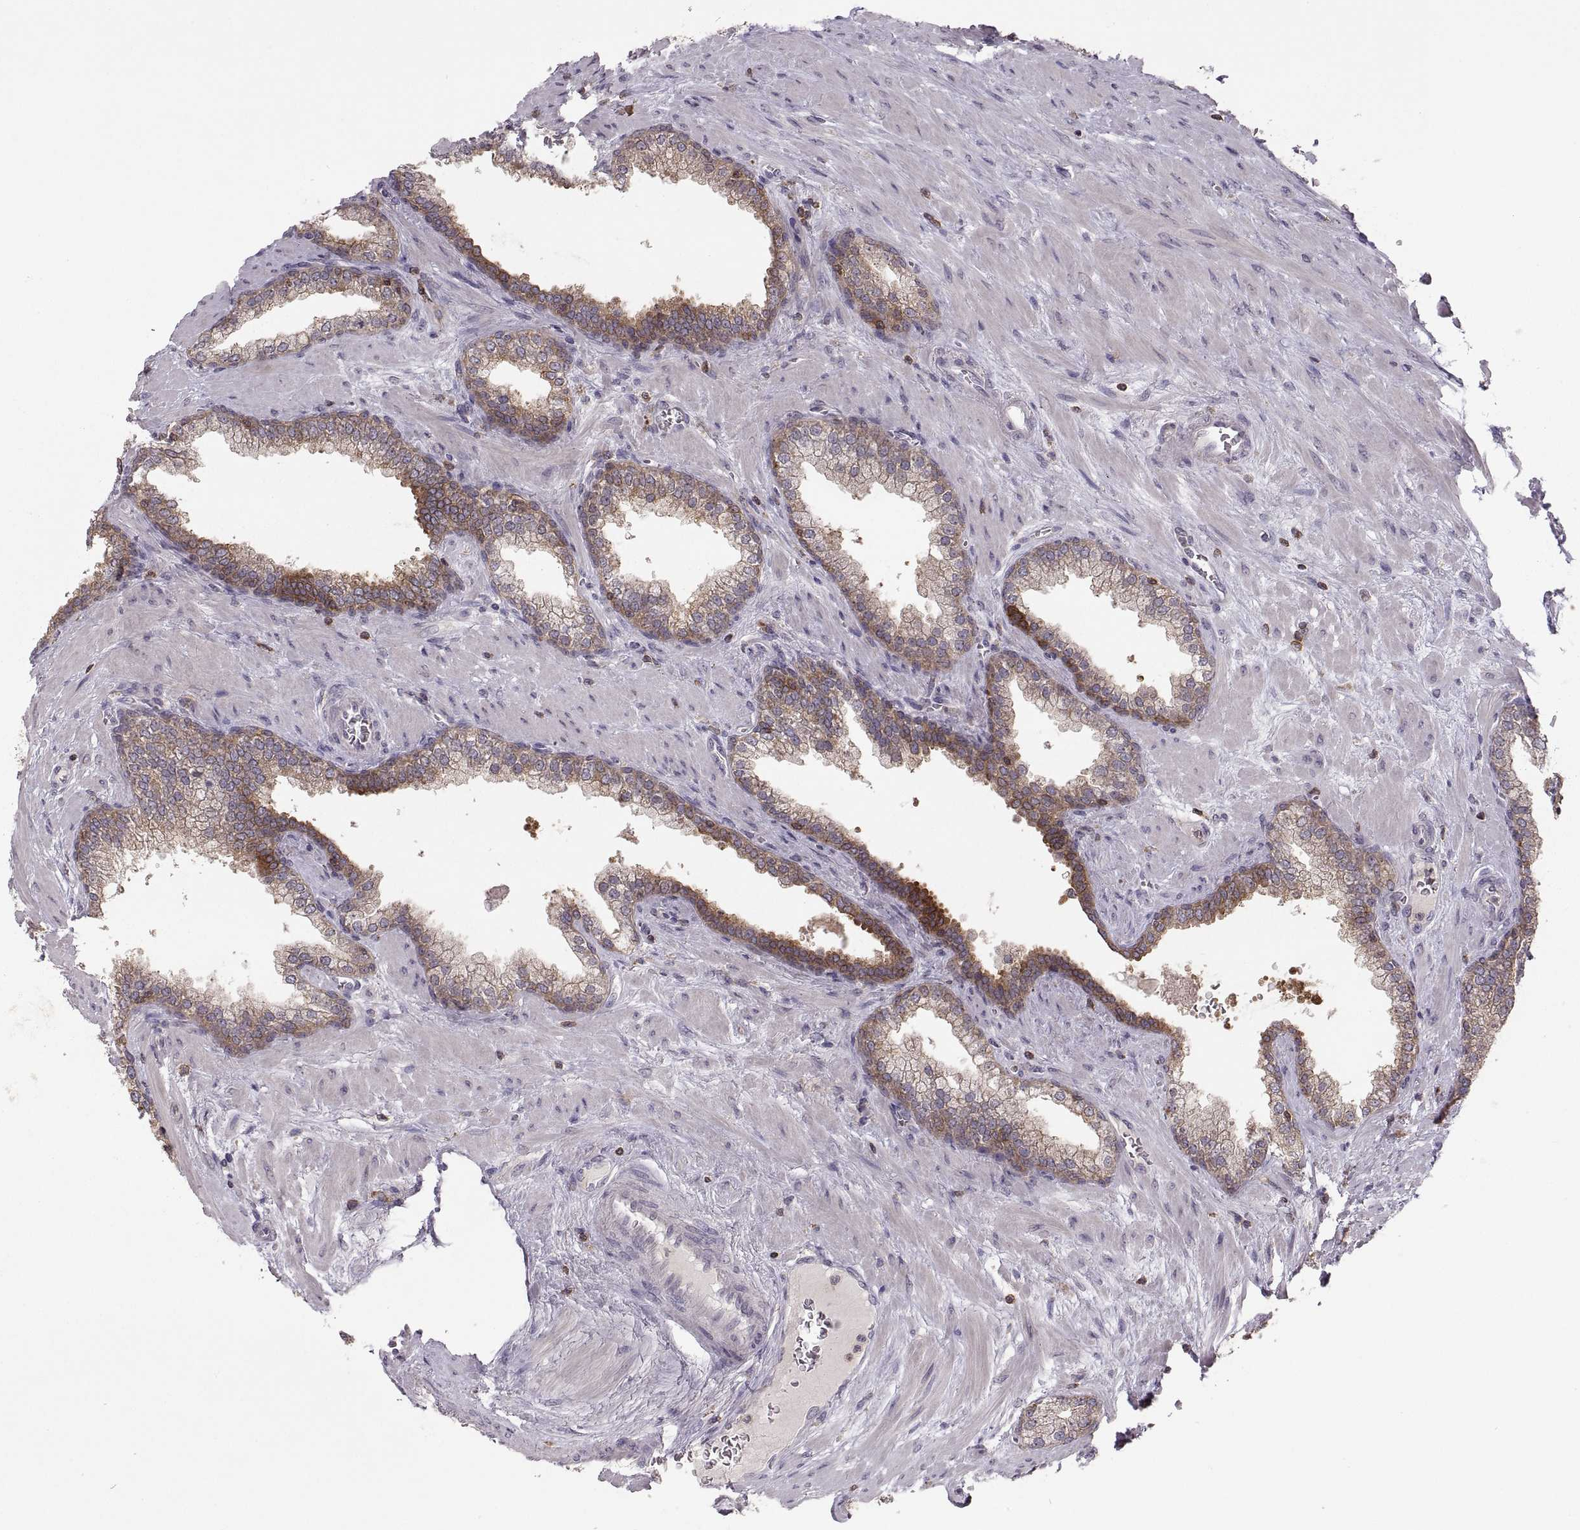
{"staining": {"intensity": "strong", "quantity": "<25%", "location": "cytoplasmic/membranous"}, "tissue": "prostate cancer", "cell_type": "Tumor cells", "image_type": "cancer", "snomed": [{"axis": "morphology", "description": "Adenocarcinoma, NOS"}, {"axis": "topography", "description": "Prostate"}], "caption": "A brown stain shows strong cytoplasmic/membranous staining of a protein in prostate cancer tumor cells.", "gene": "EZR", "patient": {"sex": "male", "age": 67}}